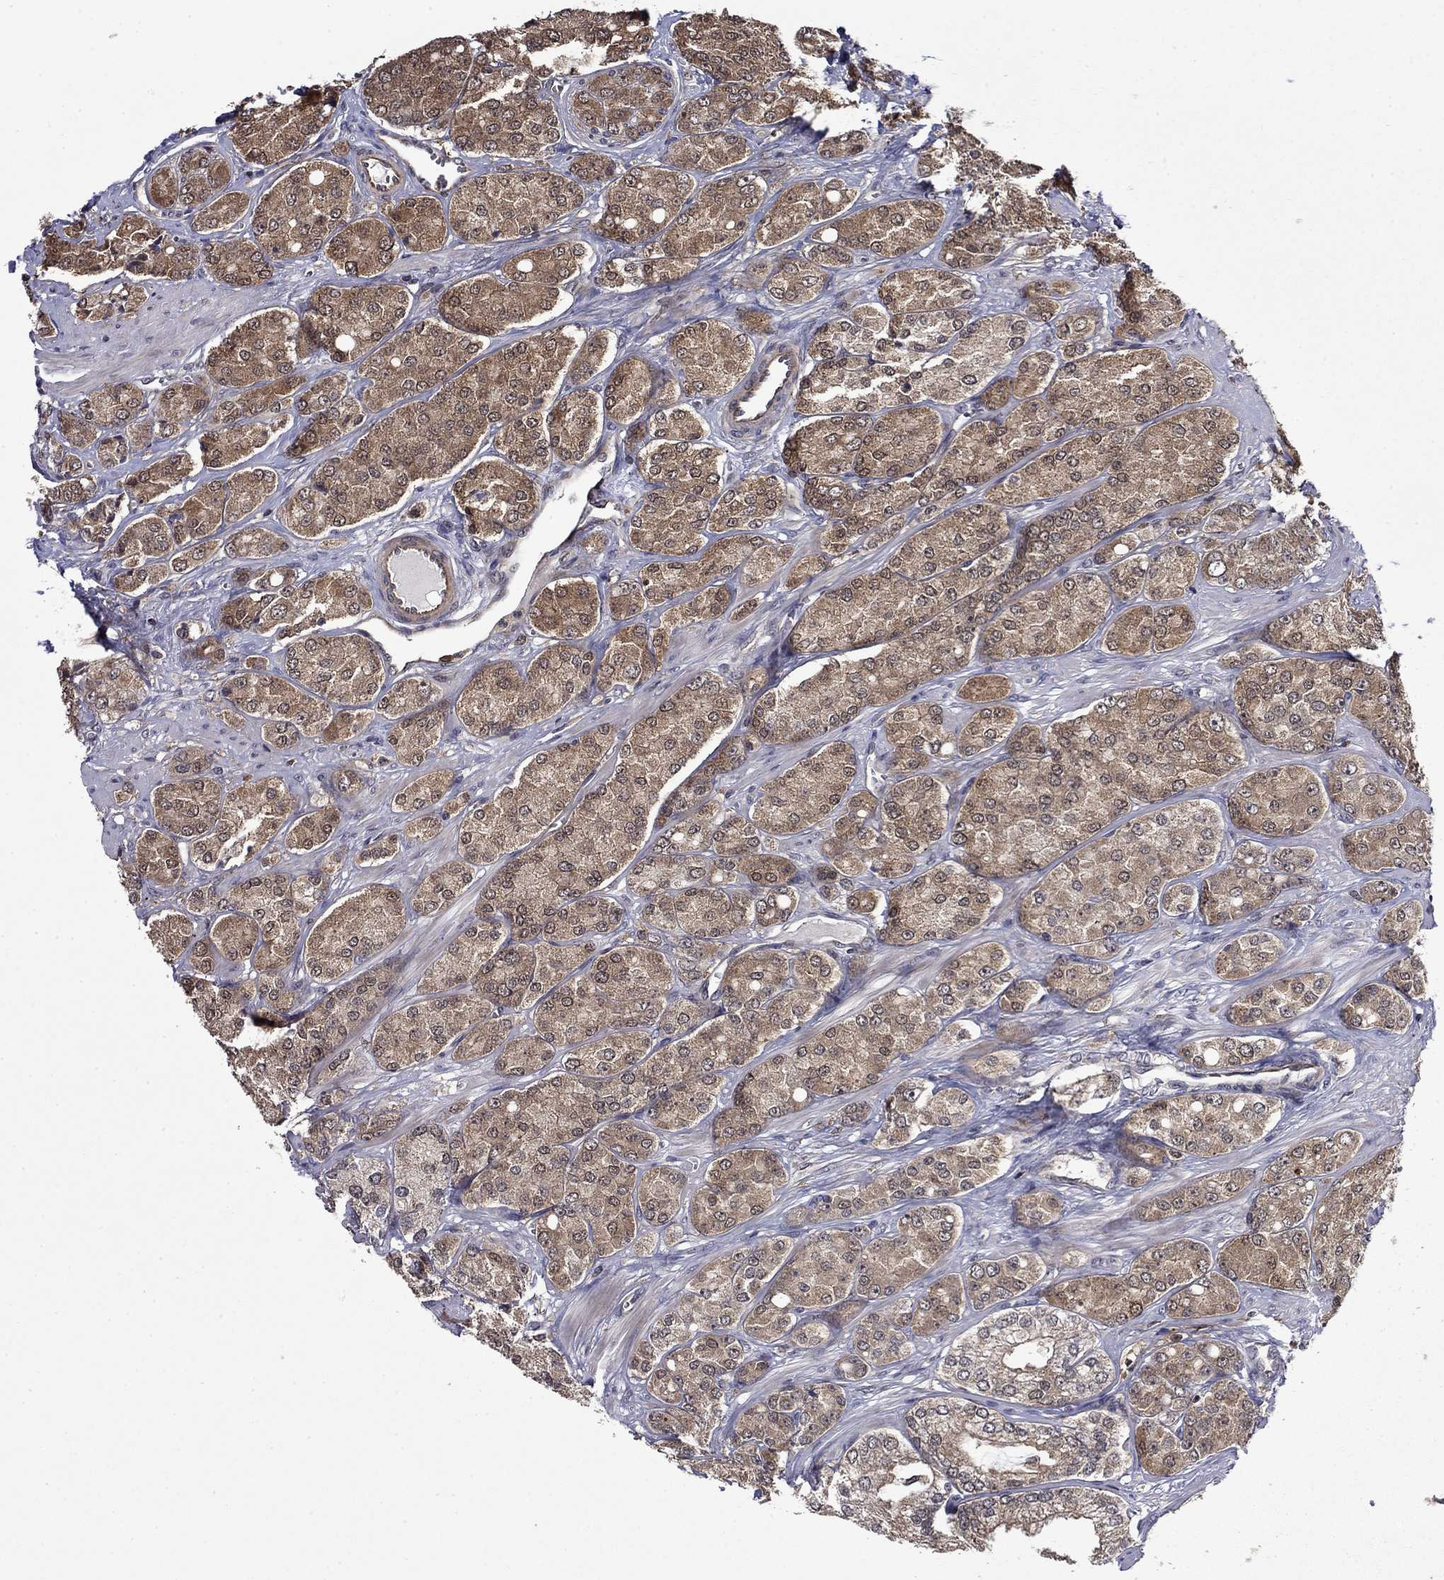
{"staining": {"intensity": "moderate", "quantity": ">75%", "location": "cytoplasmic/membranous"}, "tissue": "prostate cancer", "cell_type": "Tumor cells", "image_type": "cancer", "snomed": [{"axis": "morphology", "description": "Adenocarcinoma, NOS"}, {"axis": "topography", "description": "Prostate"}], "caption": "Human prostate adenocarcinoma stained with a protein marker shows moderate staining in tumor cells.", "gene": "TPMT", "patient": {"sex": "male", "age": 67}}